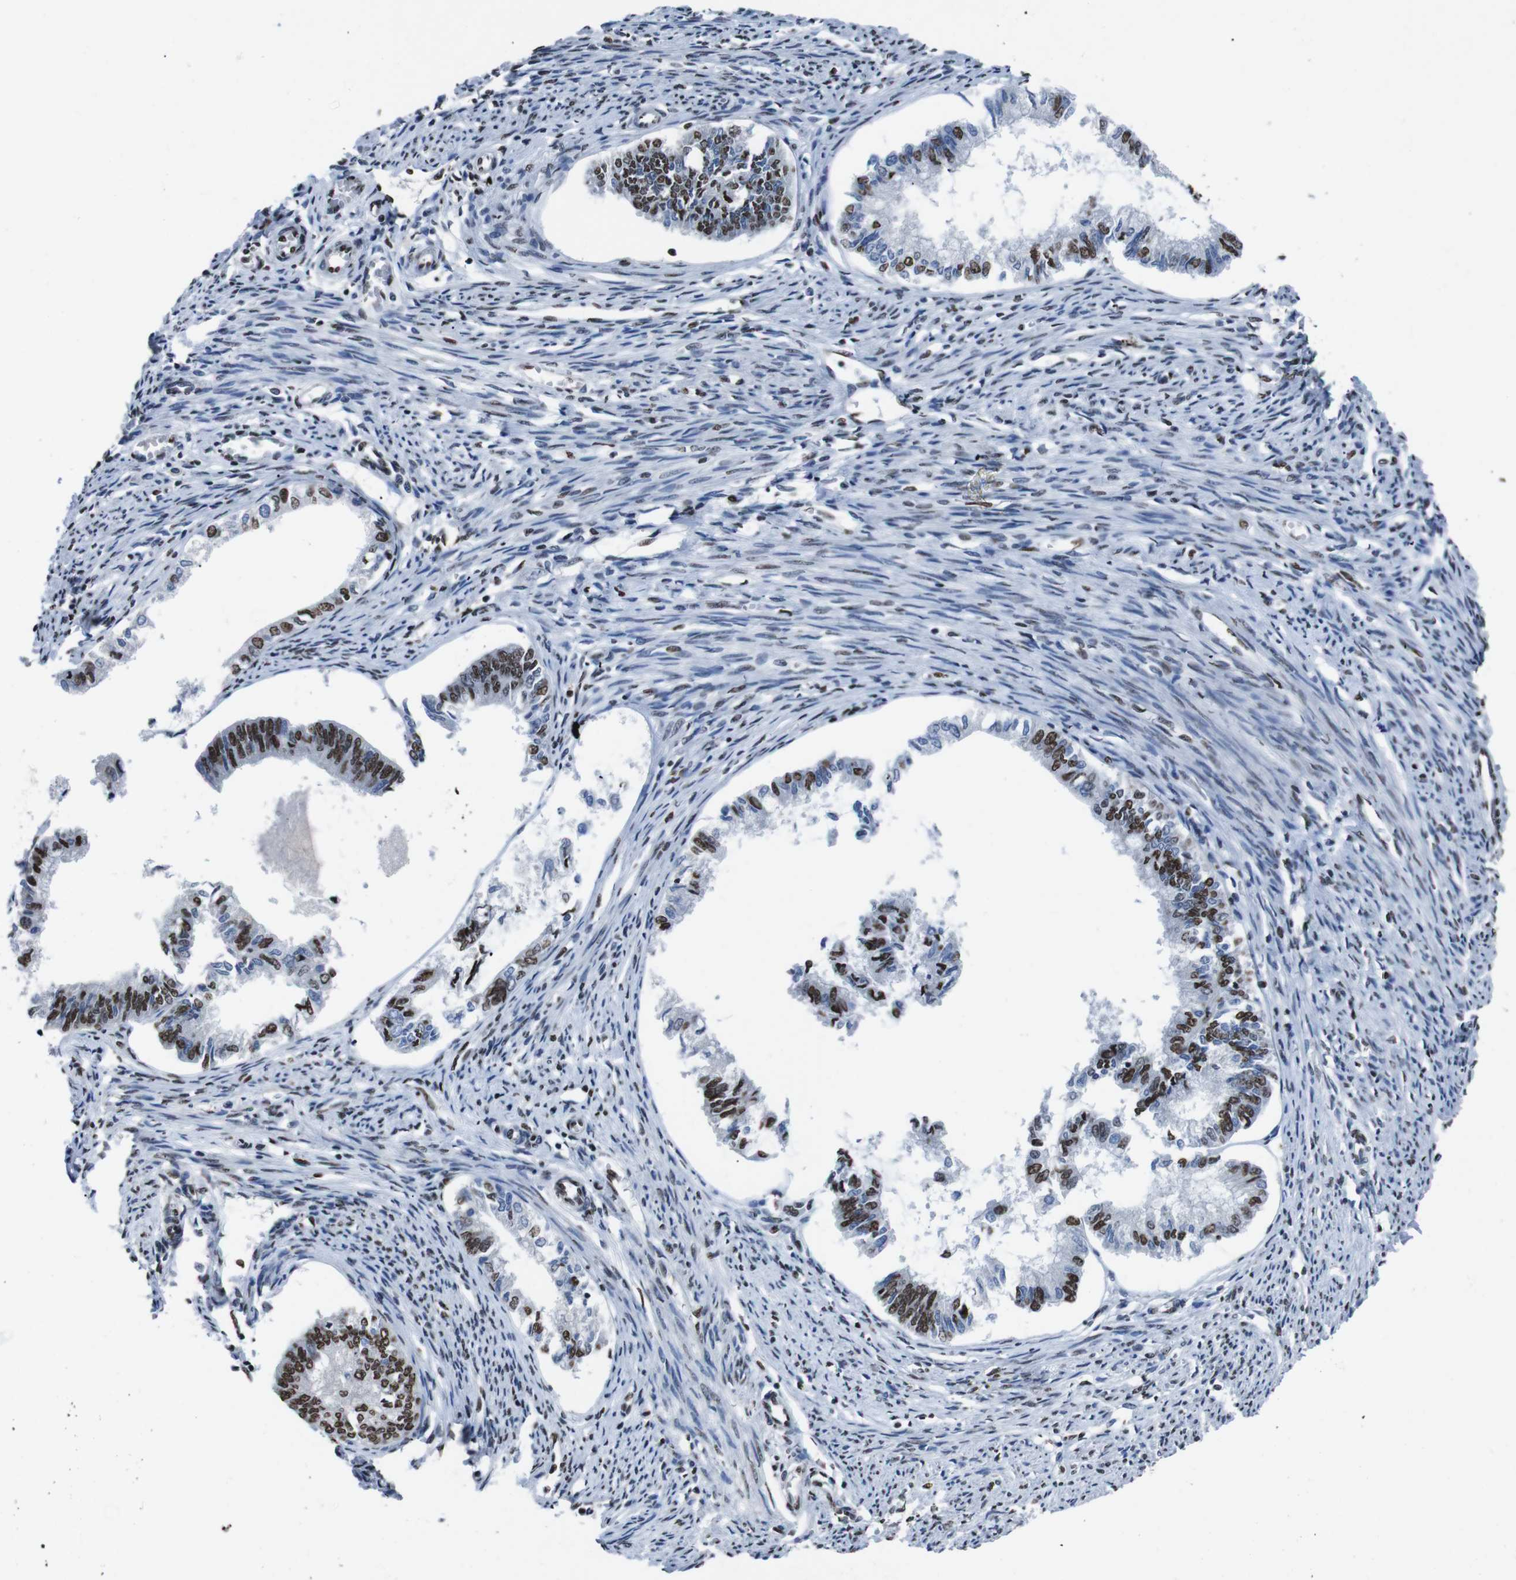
{"staining": {"intensity": "strong", "quantity": "25%-75%", "location": "nuclear"}, "tissue": "endometrial cancer", "cell_type": "Tumor cells", "image_type": "cancer", "snomed": [{"axis": "morphology", "description": "Adenocarcinoma, NOS"}, {"axis": "topography", "description": "Endometrium"}], "caption": "Endometrial cancer tissue demonstrates strong nuclear positivity in approximately 25%-75% of tumor cells, visualized by immunohistochemistry. (IHC, brightfield microscopy, high magnification).", "gene": "PIP4P2", "patient": {"sex": "female", "age": 86}}